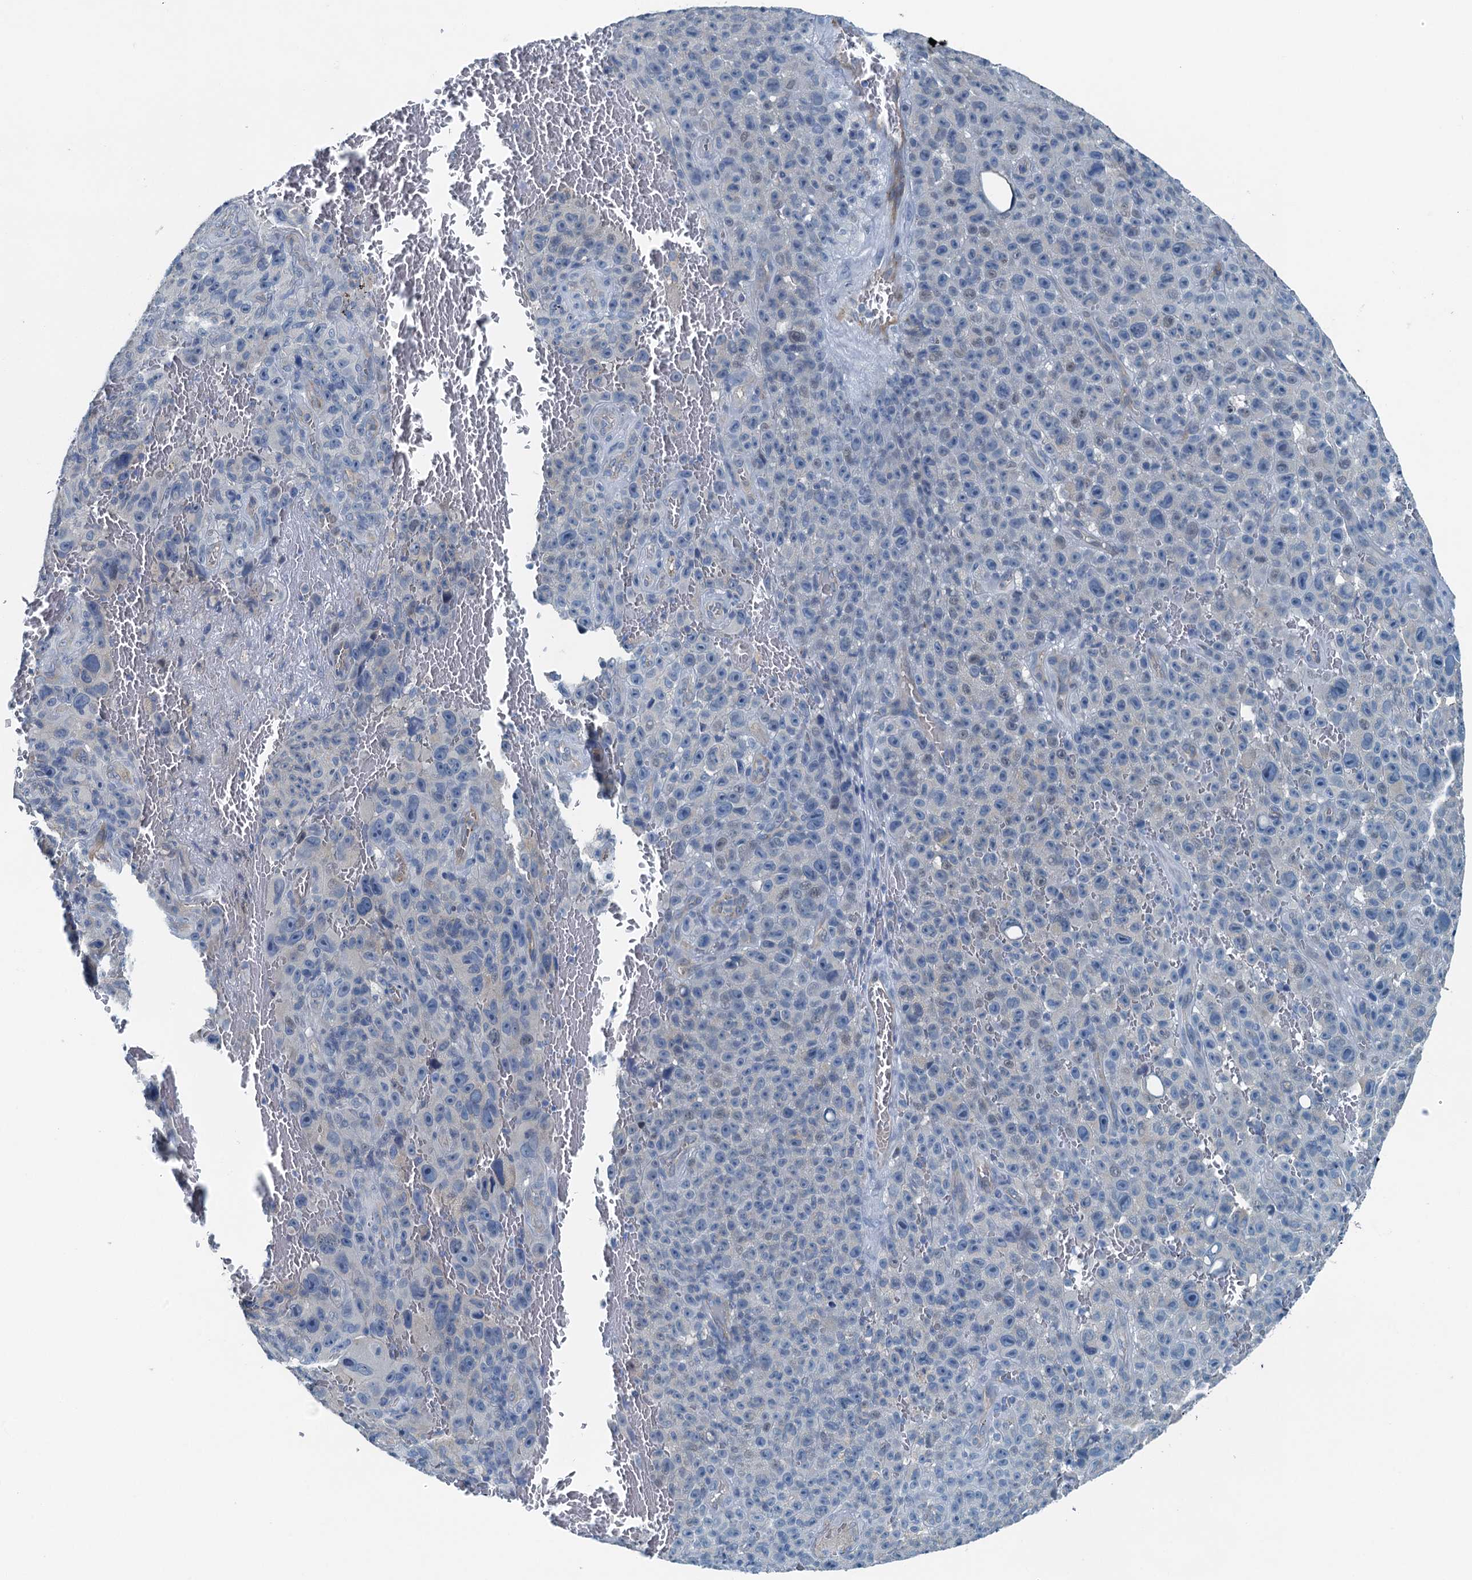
{"staining": {"intensity": "negative", "quantity": "none", "location": "none"}, "tissue": "melanoma", "cell_type": "Tumor cells", "image_type": "cancer", "snomed": [{"axis": "morphology", "description": "Malignant melanoma, NOS"}, {"axis": "topography", "description": "Skin"}], "caption": "Tumor cells show no significant protein staining in malignant melanoma.", "gene": "GFOD2", "patient": {"sex": "female", "age": 82}}